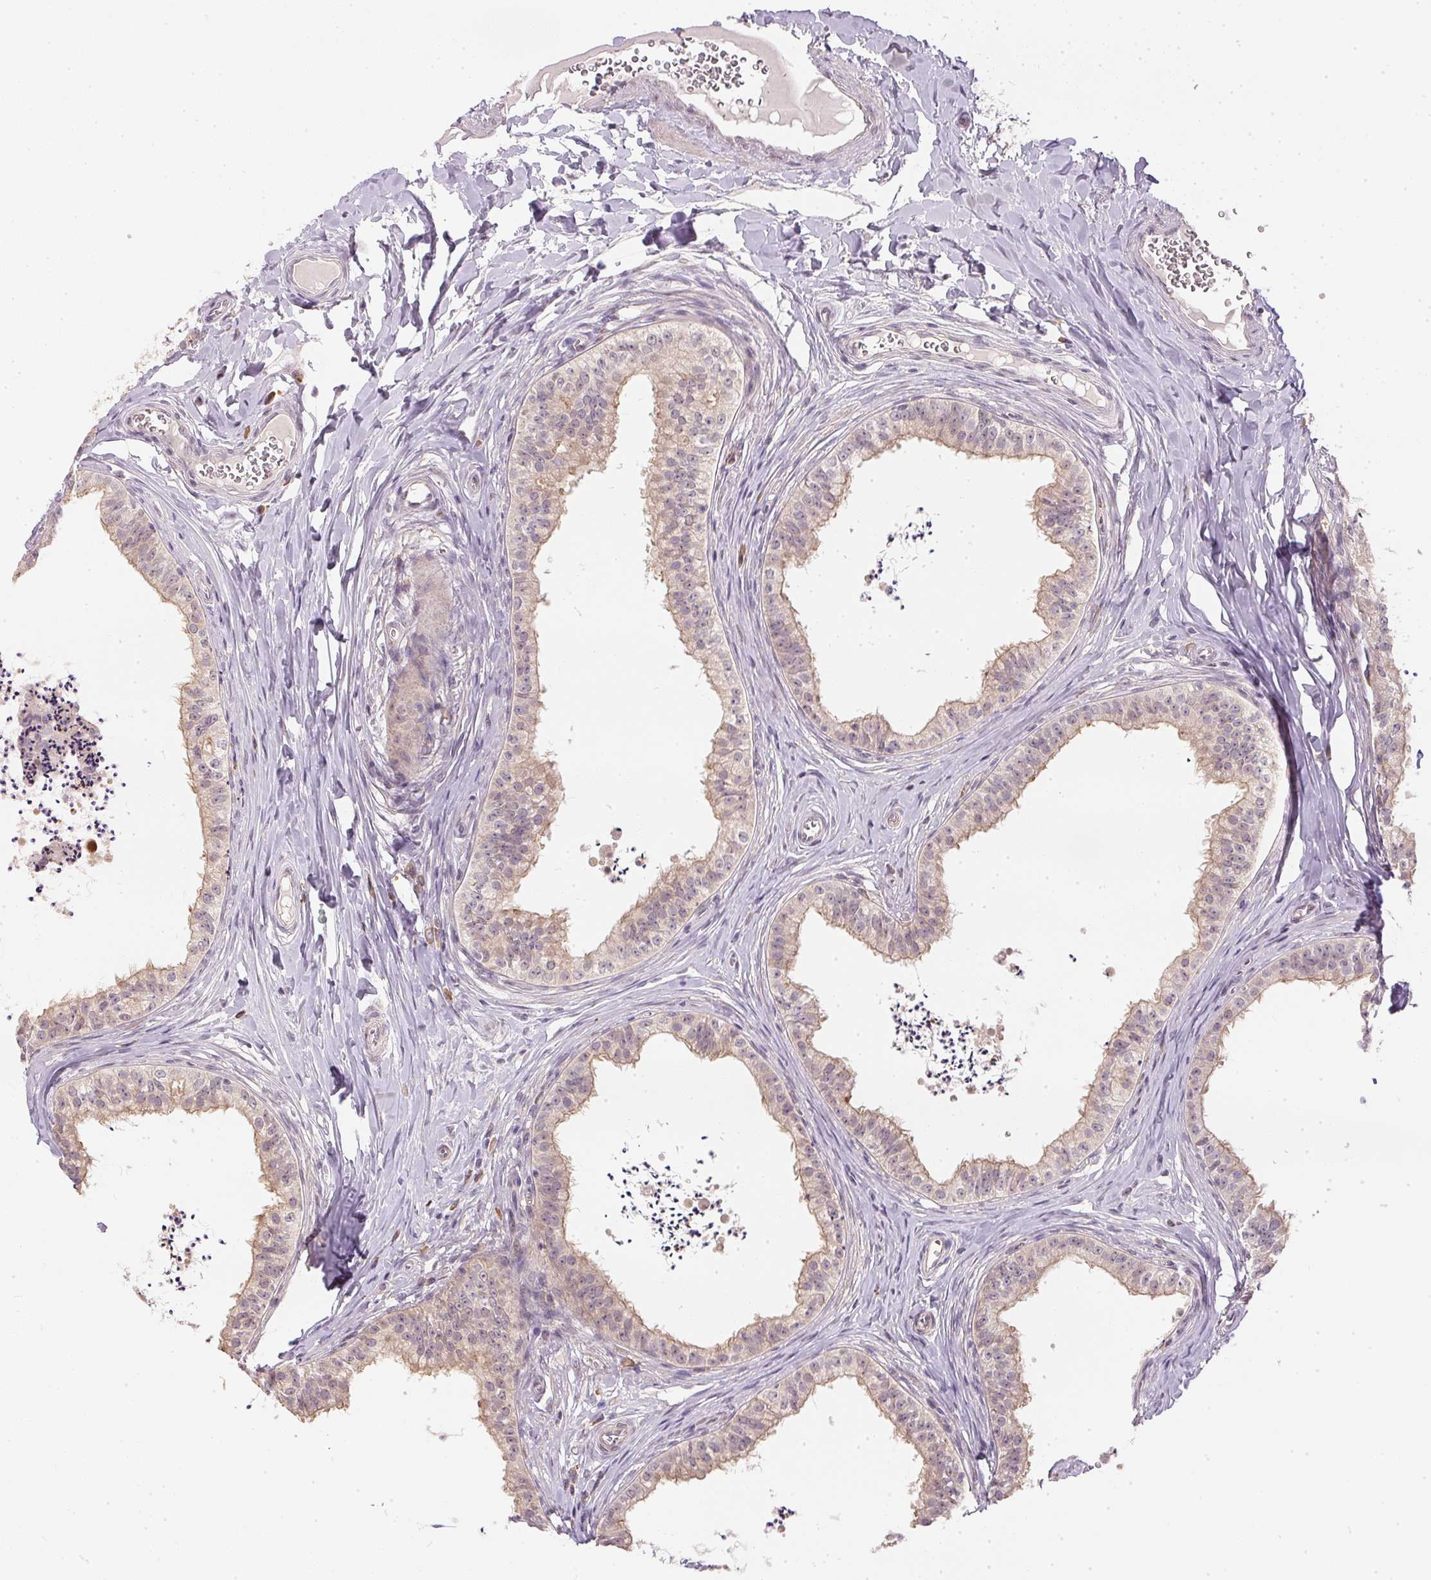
{"staining": {"intensity": "weak", "quantity": ">75%", "location": "cytoplasmic/membranous"}, "tissue": "epididymis", "cell_type": "Glandular cells", "image_type": "normal", "snomed": [{"axis": "morphology", "description": "Normal tissue, NOS"}, {"axis": "topography", "description": "Epididymis"}], "caption": "DAB (3,3'-diaminobenzidine) immunohistochemical staining of benign human epididymis shows weak cytoplasmic/membranous protein expression in about >75% of glandular cells. (Stains: DAB (3,3'-diaminobenzidine) in brown, nuclei in blue, Microscopy: brightfield microscopy at high magnification).", "gene": "TTC23L", "patient": {"sex": "male", "age": 24}}